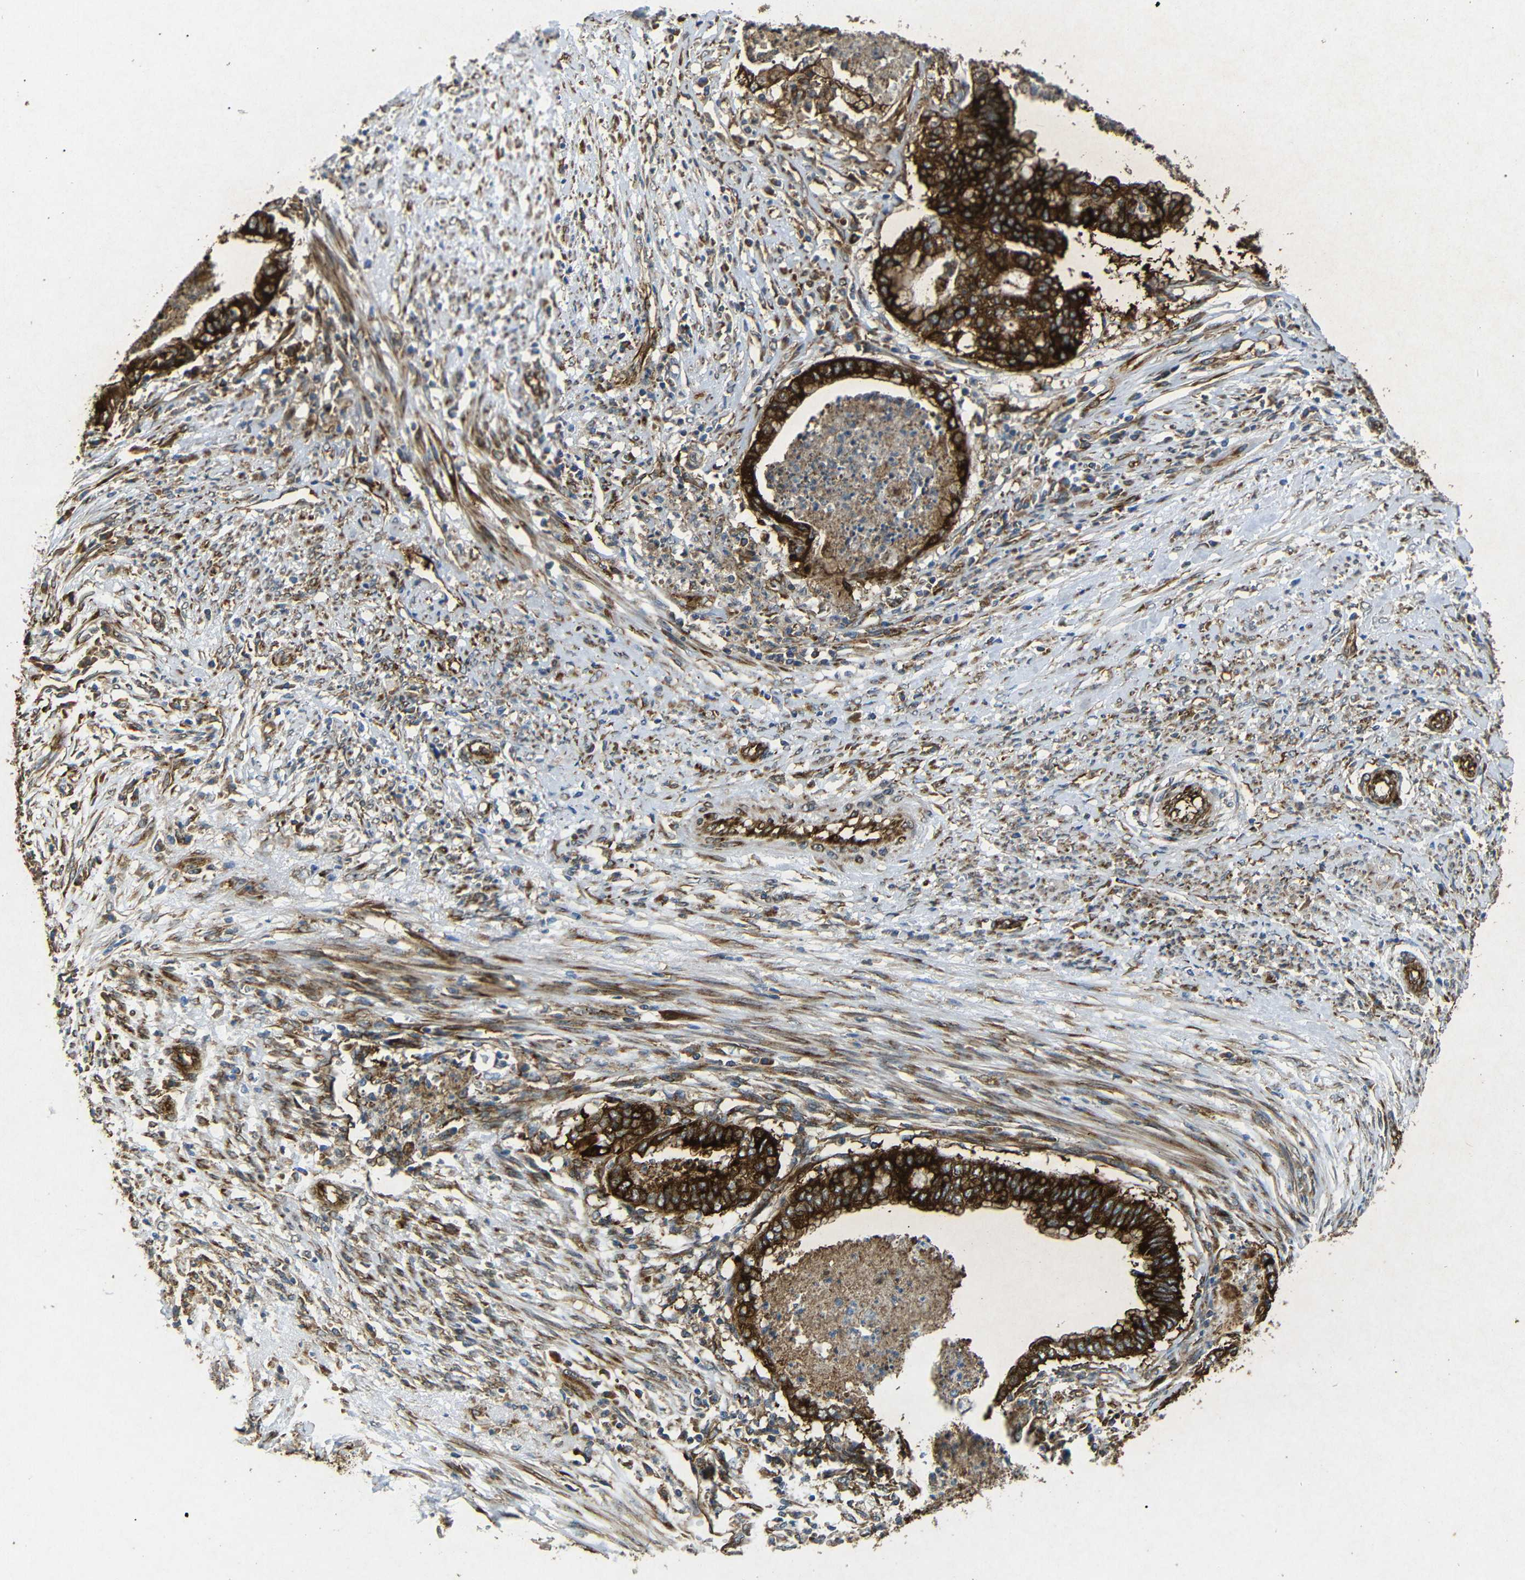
{"staining": {"intensity": "strong", "quantity": ">75%", "location": "cytoplasmic/membranous"}, "tissue": "endometrial cancer", "cell_type": "Tumor cells", "image_type": "cancer", "snomed": [{"axis": "morphology", "description": "Necrosis, NOS"}, {"axis": "morphology", "description": "Adenocarcinoma, NOS"}, {"axis": "topography", "description": "Endometrium"}], "caption": "Tumor cells exhibit high levels of strong cytoplasmic/membranous positivity in about >75% of cells in adenocarcinoma (endometrial). (IHC, brightfield microscopy, high magnification).", "gene": "BTF3", "patient": {"sex": "female", "age": 79}}